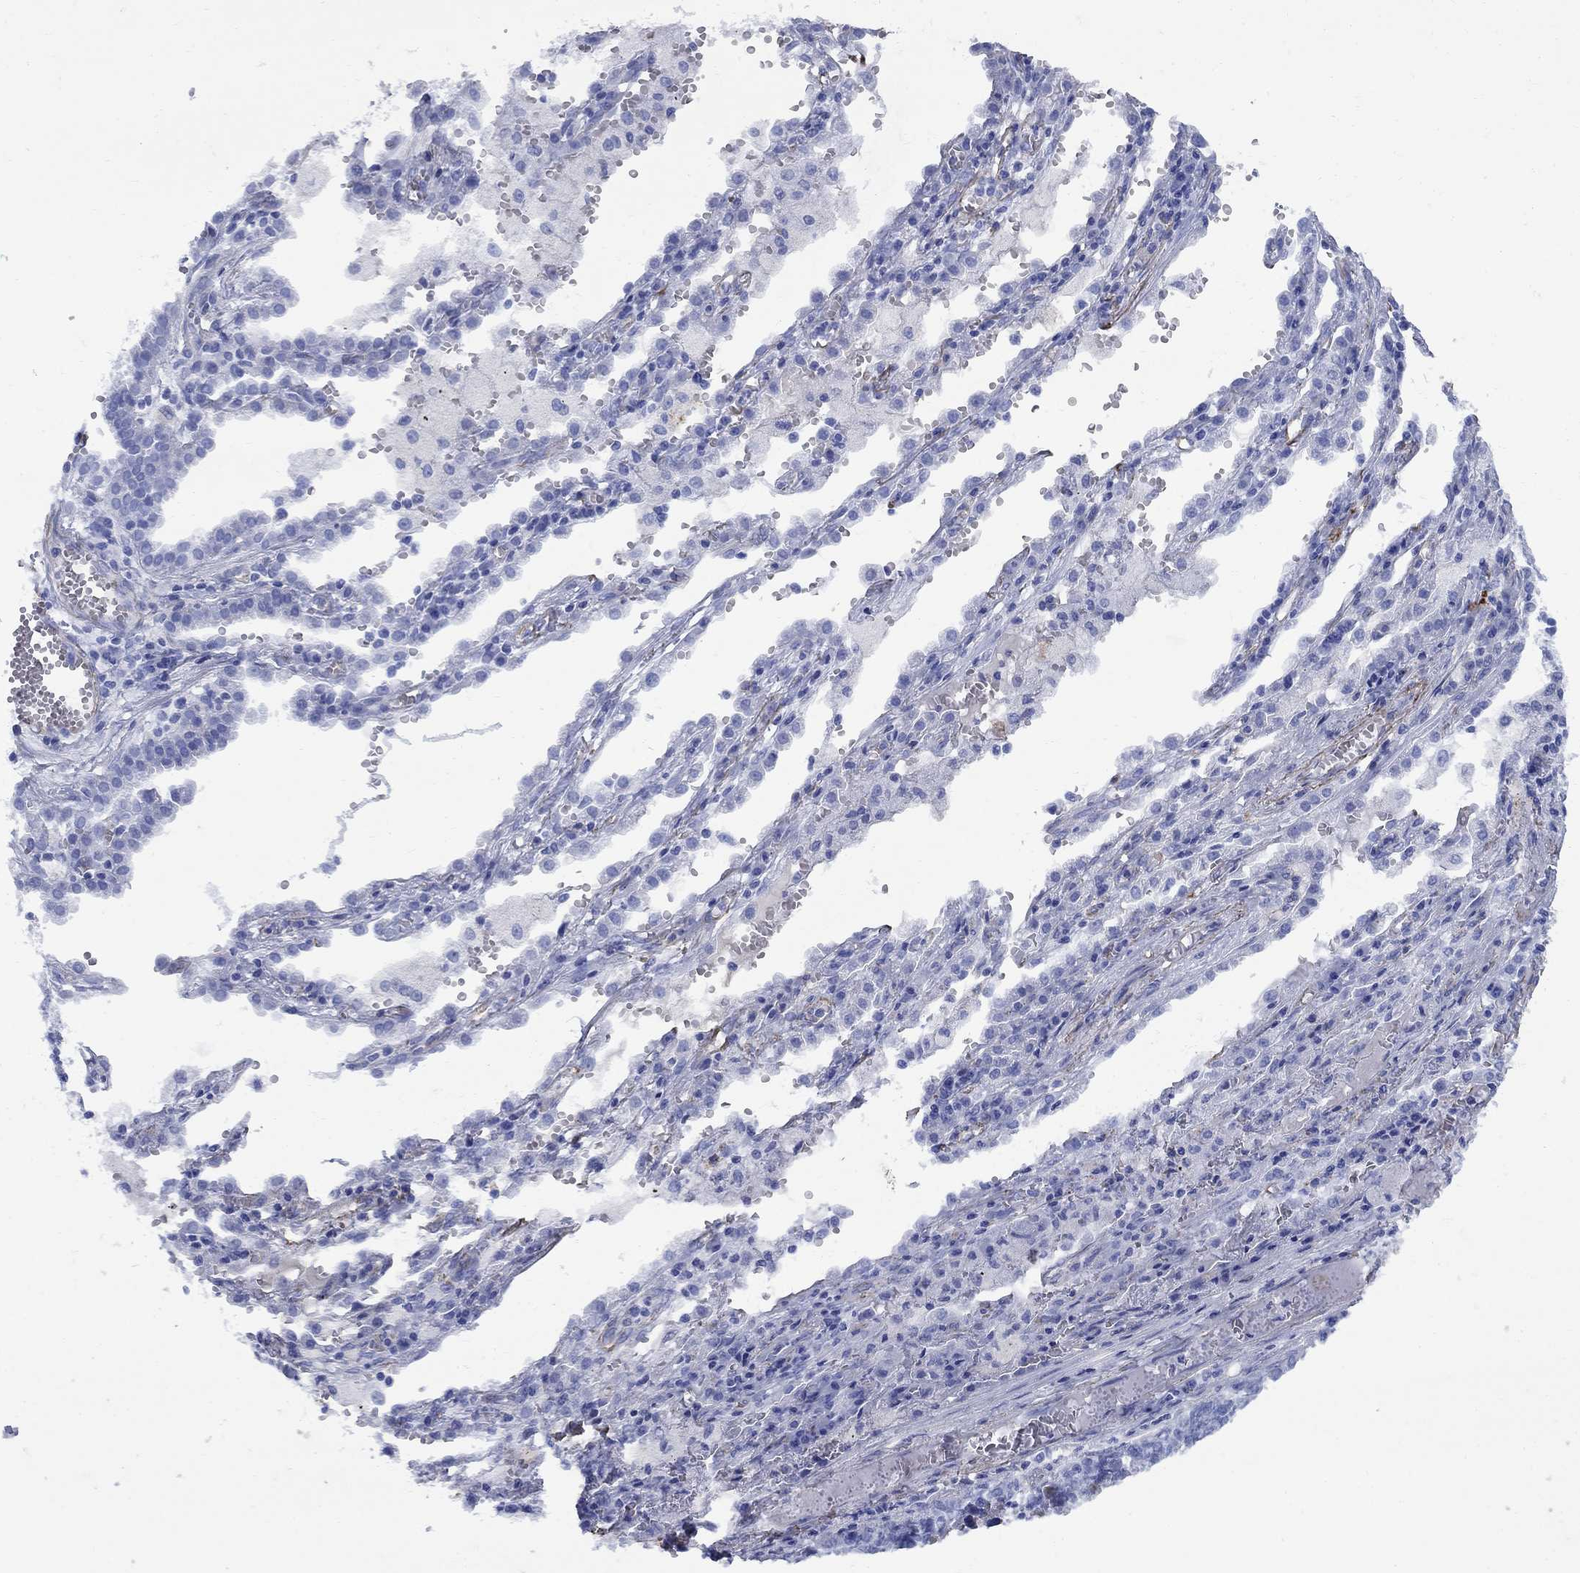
{"staining": {"intensity": "negative", "quantity": "none", "location": "none"}, "tissue": "lung cancer", "cell_type": "Tumor cells", "image_type": "cancer", "snomed": [{"axis": "morphology", "description": "Adenocarcinoma, NOS"}, {"axis": "topography", "description": "Lung"}], "caption": "An image of lung adenocarcinoma stained for a protein displays no brown staining in tumor cells. (DAB immunohistochemistry visualized using brightfield microscopy, high magnification).", "gene": "VTN", "patient": {"sex": "male", "age": 57}}